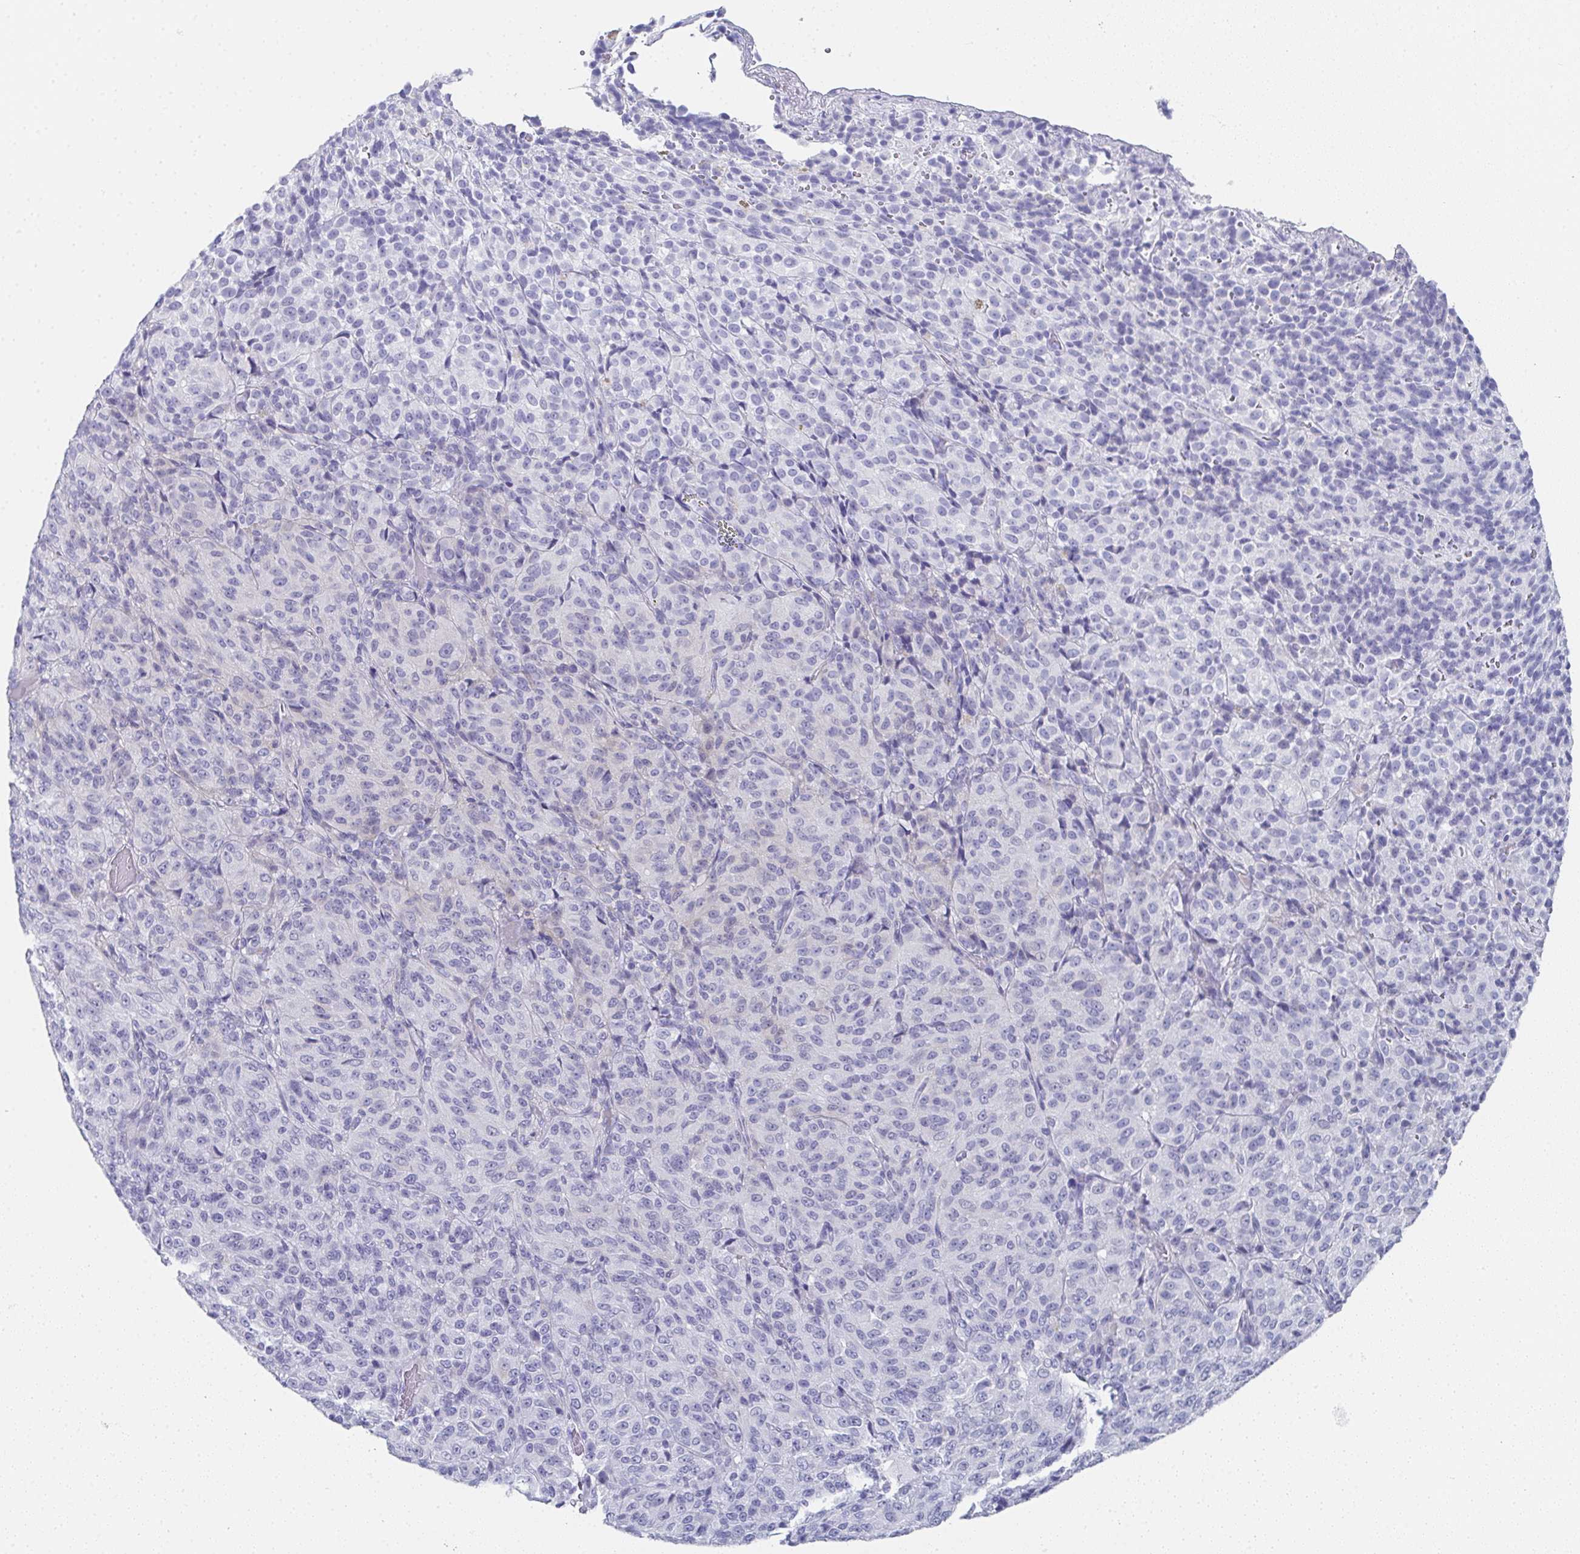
{"staining": {"intensity": "negative", "quantity": "none", "location": "none"}, "tissue": "melanoma", "cell_type": "Tumor cells", "image_type": "cancer", "snomed": [{"axis": "morphology", "description": "Malignant melanoma, Metastatic site"}, {"axis": "topography", "description": "Brain"}], "caption": "Melanoma was stained to show a protein in brown. There is no significant positivity in tumor cells.", "gene": "SYCP1", "patient": {"sex": "female", "age": 56}}